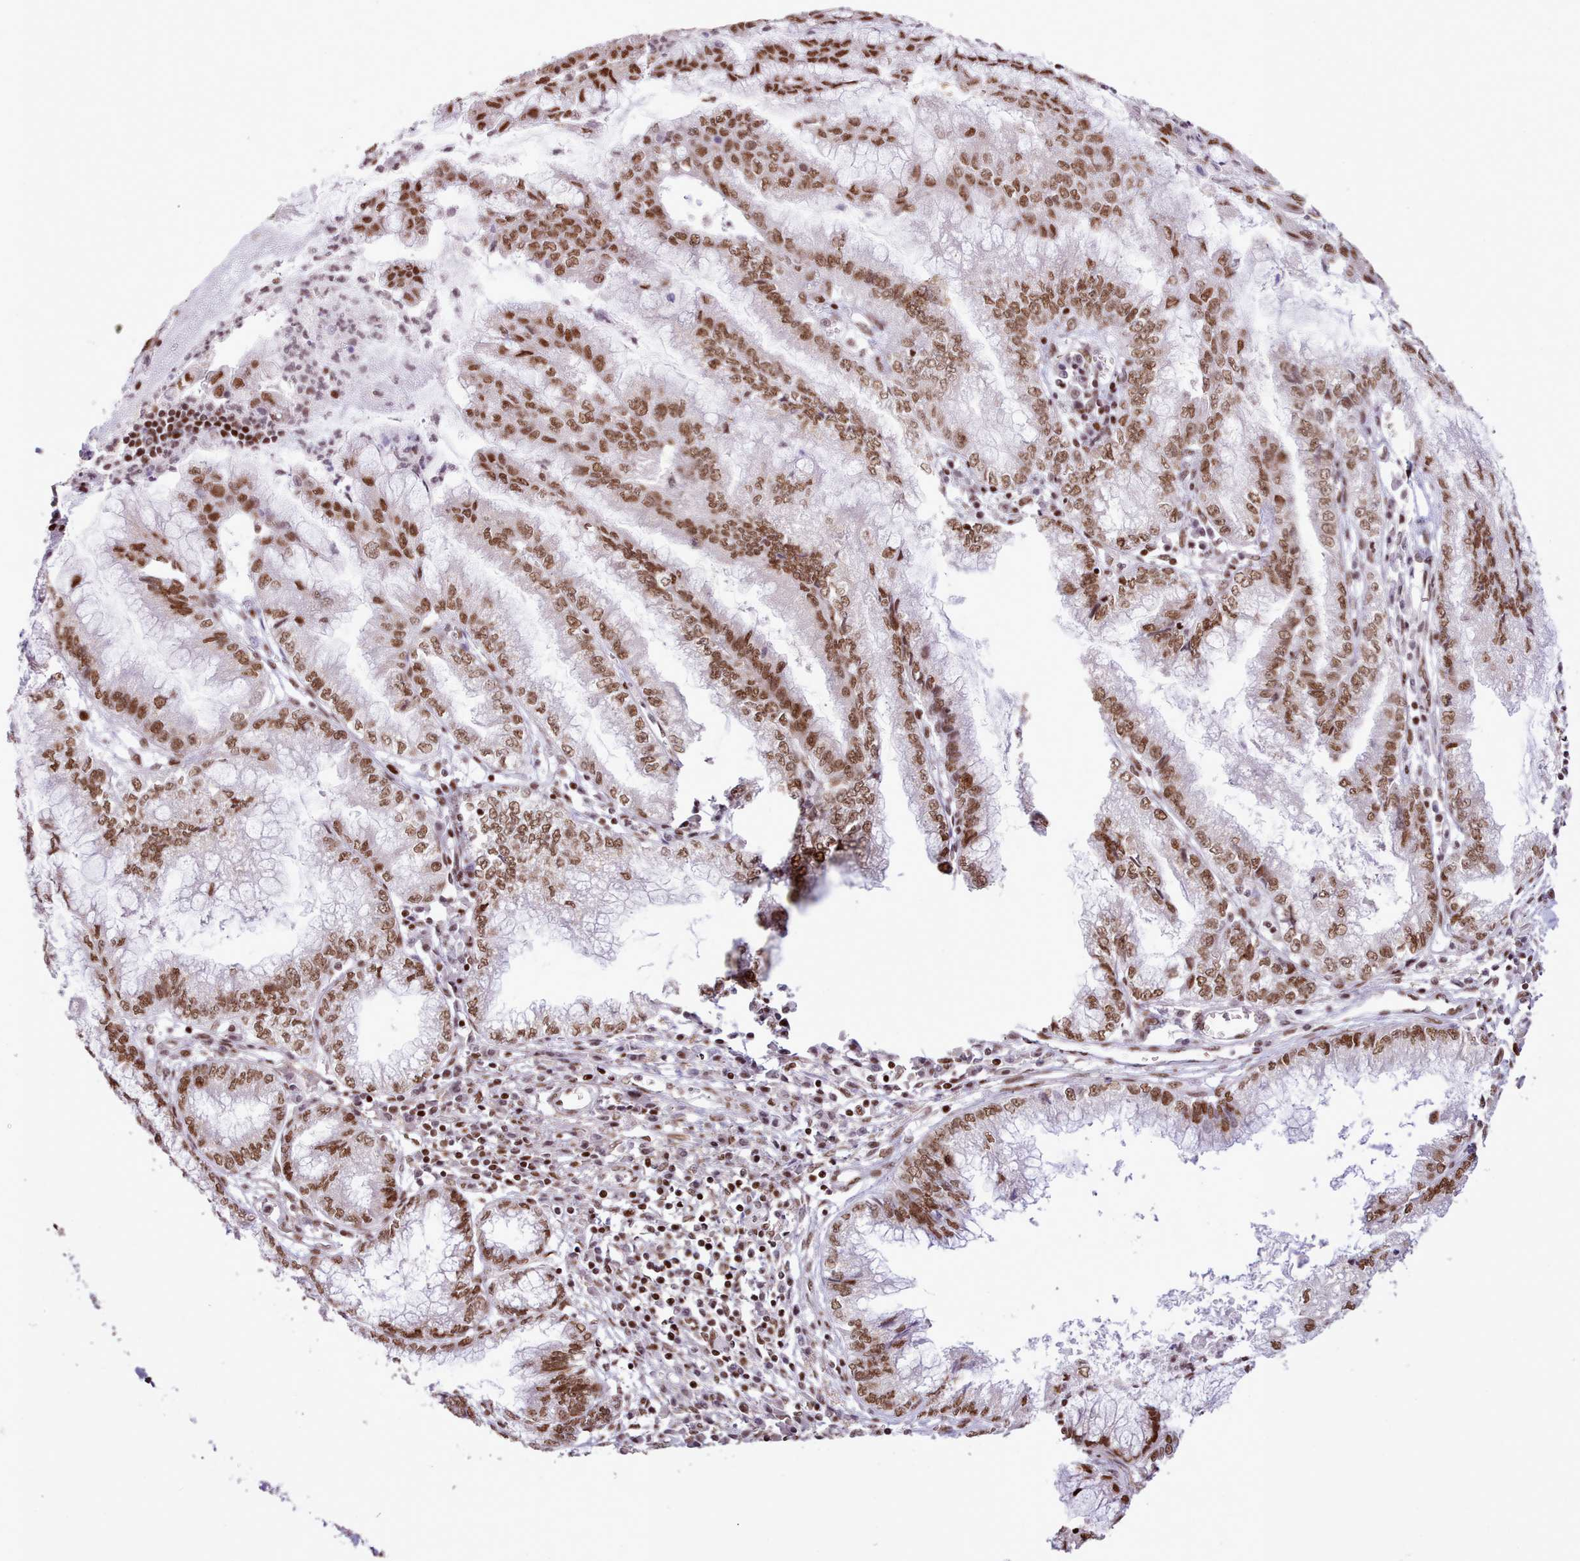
{"staining": {"intensity": "moderate", "quantity": ">75%", "location": "nuclear"}, "tissue": "pancreatic cancer", "cell_type": "Tumor cells", "image_type": "cancer", "snomed": [{"axis": "morphology", "description": "Adenocarcinoma, NOS"}, {"axis": "topography", "description": "Pancreas"}], "caption": "The photomicrograph shows immunohistochemical staining of pancreatic cancer (adenocarcinoma). There is moderate nuclear positivity is identified in approximately >75% of tumor cells. The staining is performed using DAB (3,3'-diaminobenzidine) brown chromogen to label protein expression. The nuclei are counter-stained blue using hematoxylin.", "gene": "TAF15", "patient": {"sex": "male", "age": 73}}